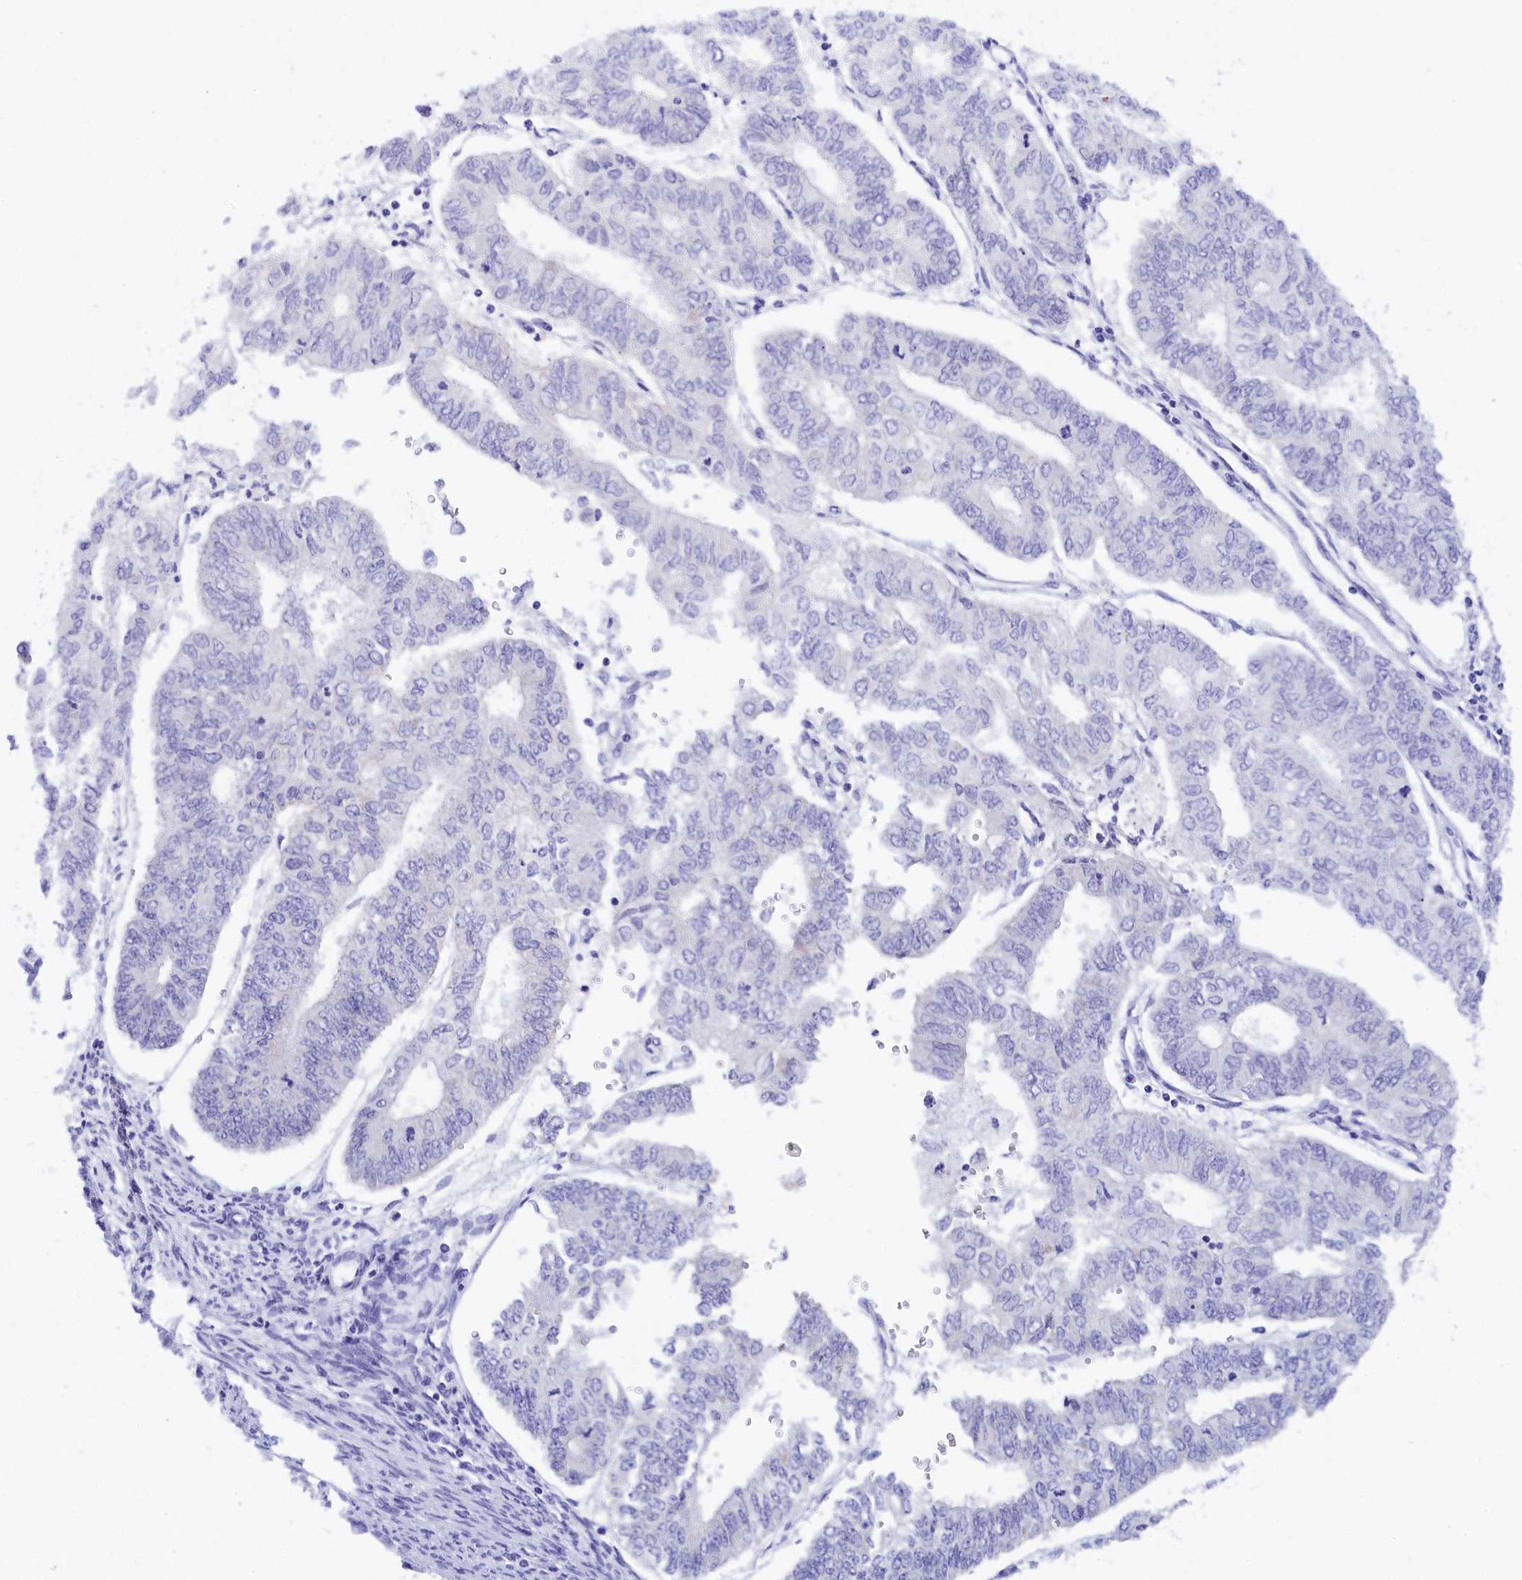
{"staining": {"intensity": "negative", "quantity": "none", "location": "none"}, "tissue": "endometrial cancer", "cell_type": "Tumor cells", "image_type": "cancer", "snomed": [{"axis": "morphology", "description": "Adenocarcinoma, NOS"}, {"axis": "topography", "description": "Endometrium"}], "caption": "This is an immunohistochemistry image of adenocarcinoma (endometrial). There is no positivity in tumor cells.", "gene": "TRIM10", "patient": {"sex": "female", "age": 68}}